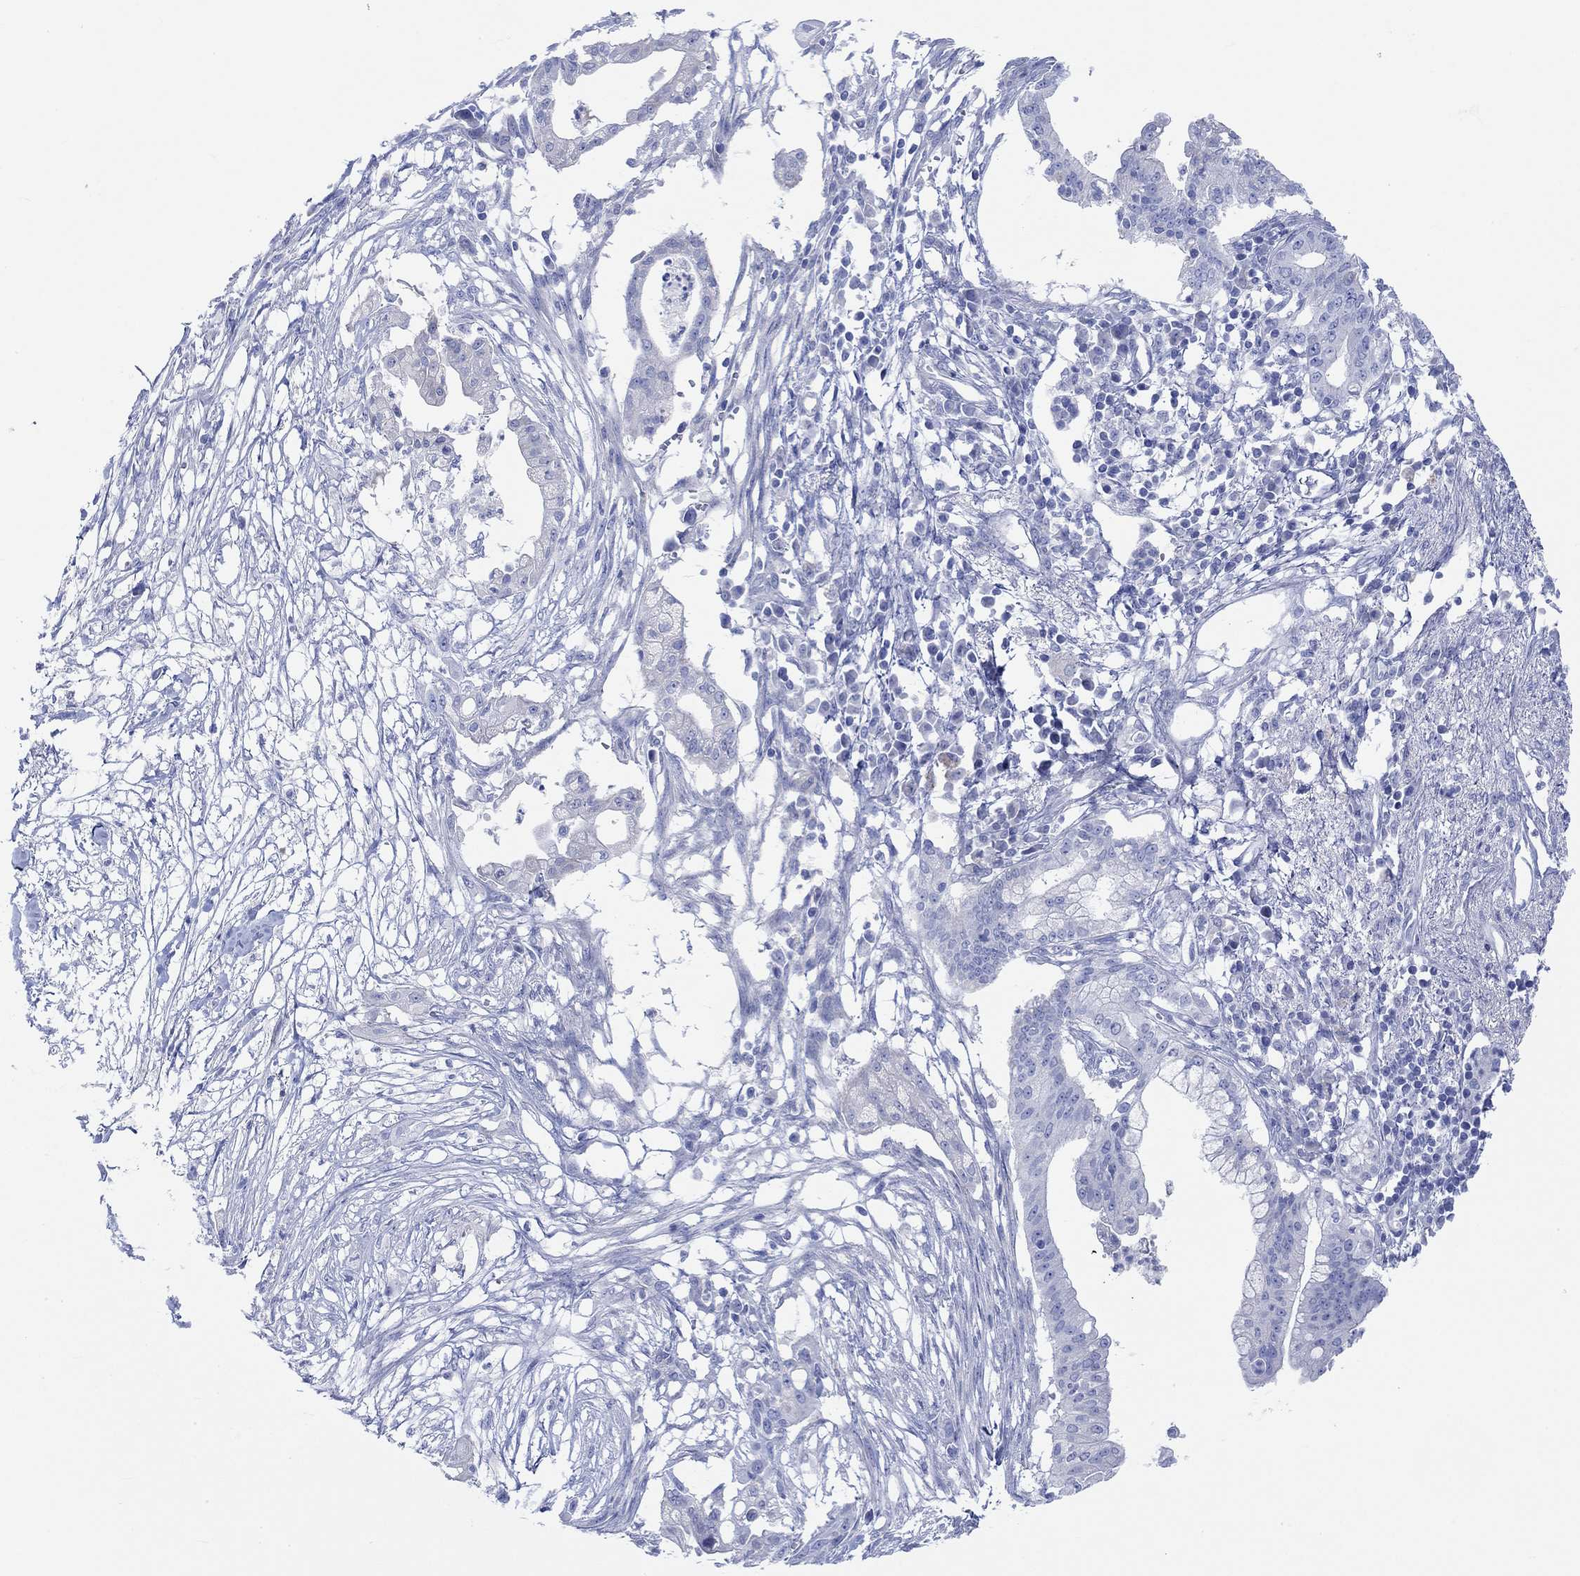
{"staining": {"intensity": "negative", "quantity": "none", "location": "none"}, "tissue": "pancreatic cancer", "cell_type": "Tumor cells", "image_type": "cancer", "snomed": [{"axis": "morphology", "description": "Normal tissue, NOS"}, {"axis": "morphology", "description": "Adenocarcinoma, NOS"}, {"axis": "topography", "description": "Pancreas"}], "caption": "IHC micrograph of neoplastic tissue: human adenocarcinoma (pancreatic) stained with DAB shows no significant protein expression in tumor cells.", "gene": "REEP6", "patient": {"sex": "female", "age": 58}}